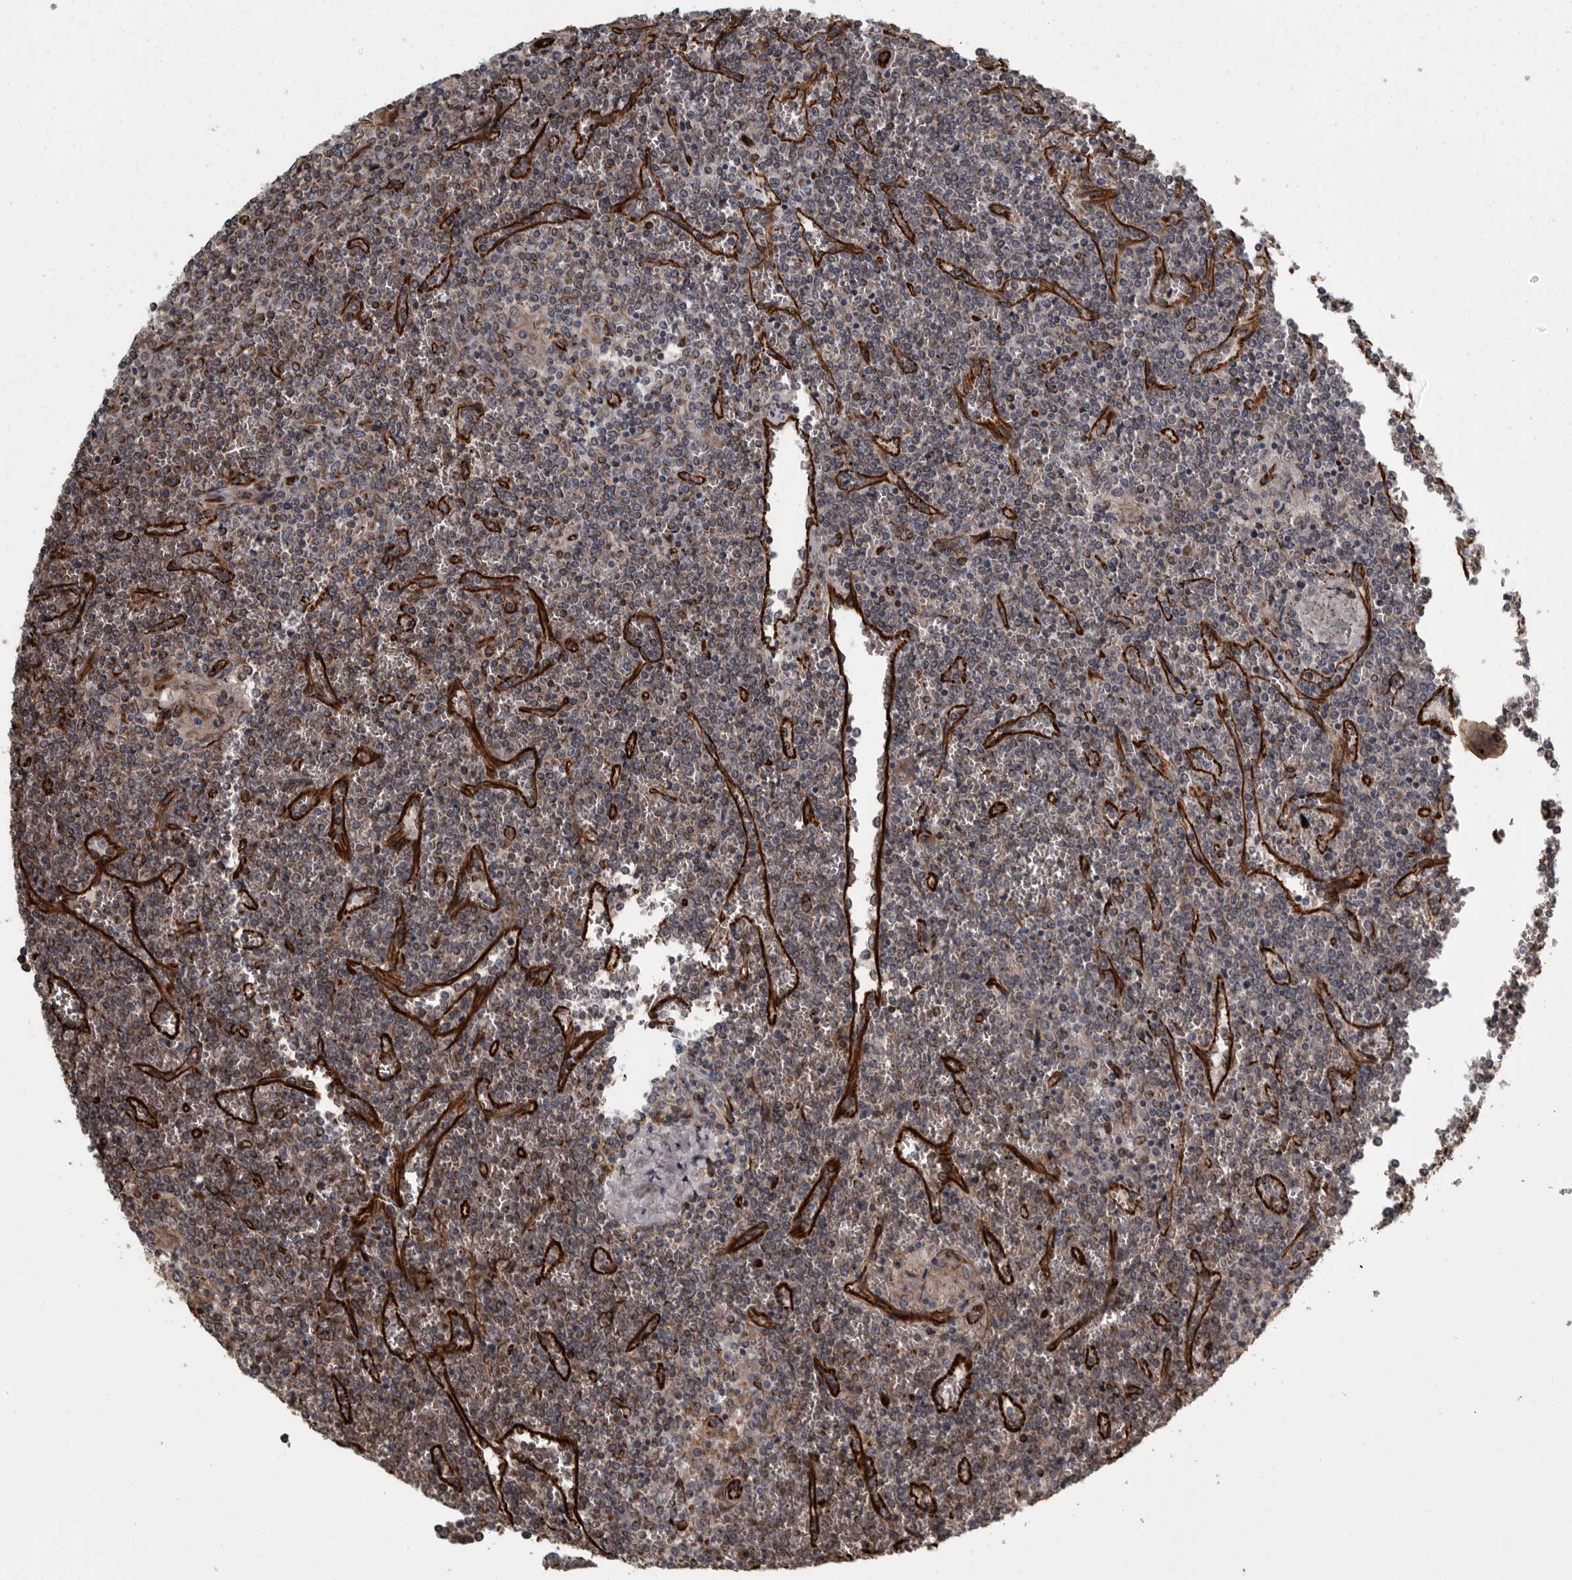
{"staining": {"intensity": "moderate", "quantity": "<25%", "location": "cytoplasmic/membranous"}, "tissue": "lymphoma", "cell_type": "Tumor cells", "image_type": "cancer", "snomed": [{"axis": "morphology", "description": "Malignant lymphoma, non-Hodgkin's type, Low grade"}, {"axis": "topography", "description": "Spleen"}], "caption": "Malignant lymphoma, non-Hodgkin's type (low-grade) stained with immunohistochemistry demonstrates moderate cytoplasmic/membranous positivity in approximately <25% of tumor cells.", "gene": "FAAP100", "patient": {"sex": "female", "age": 19}}